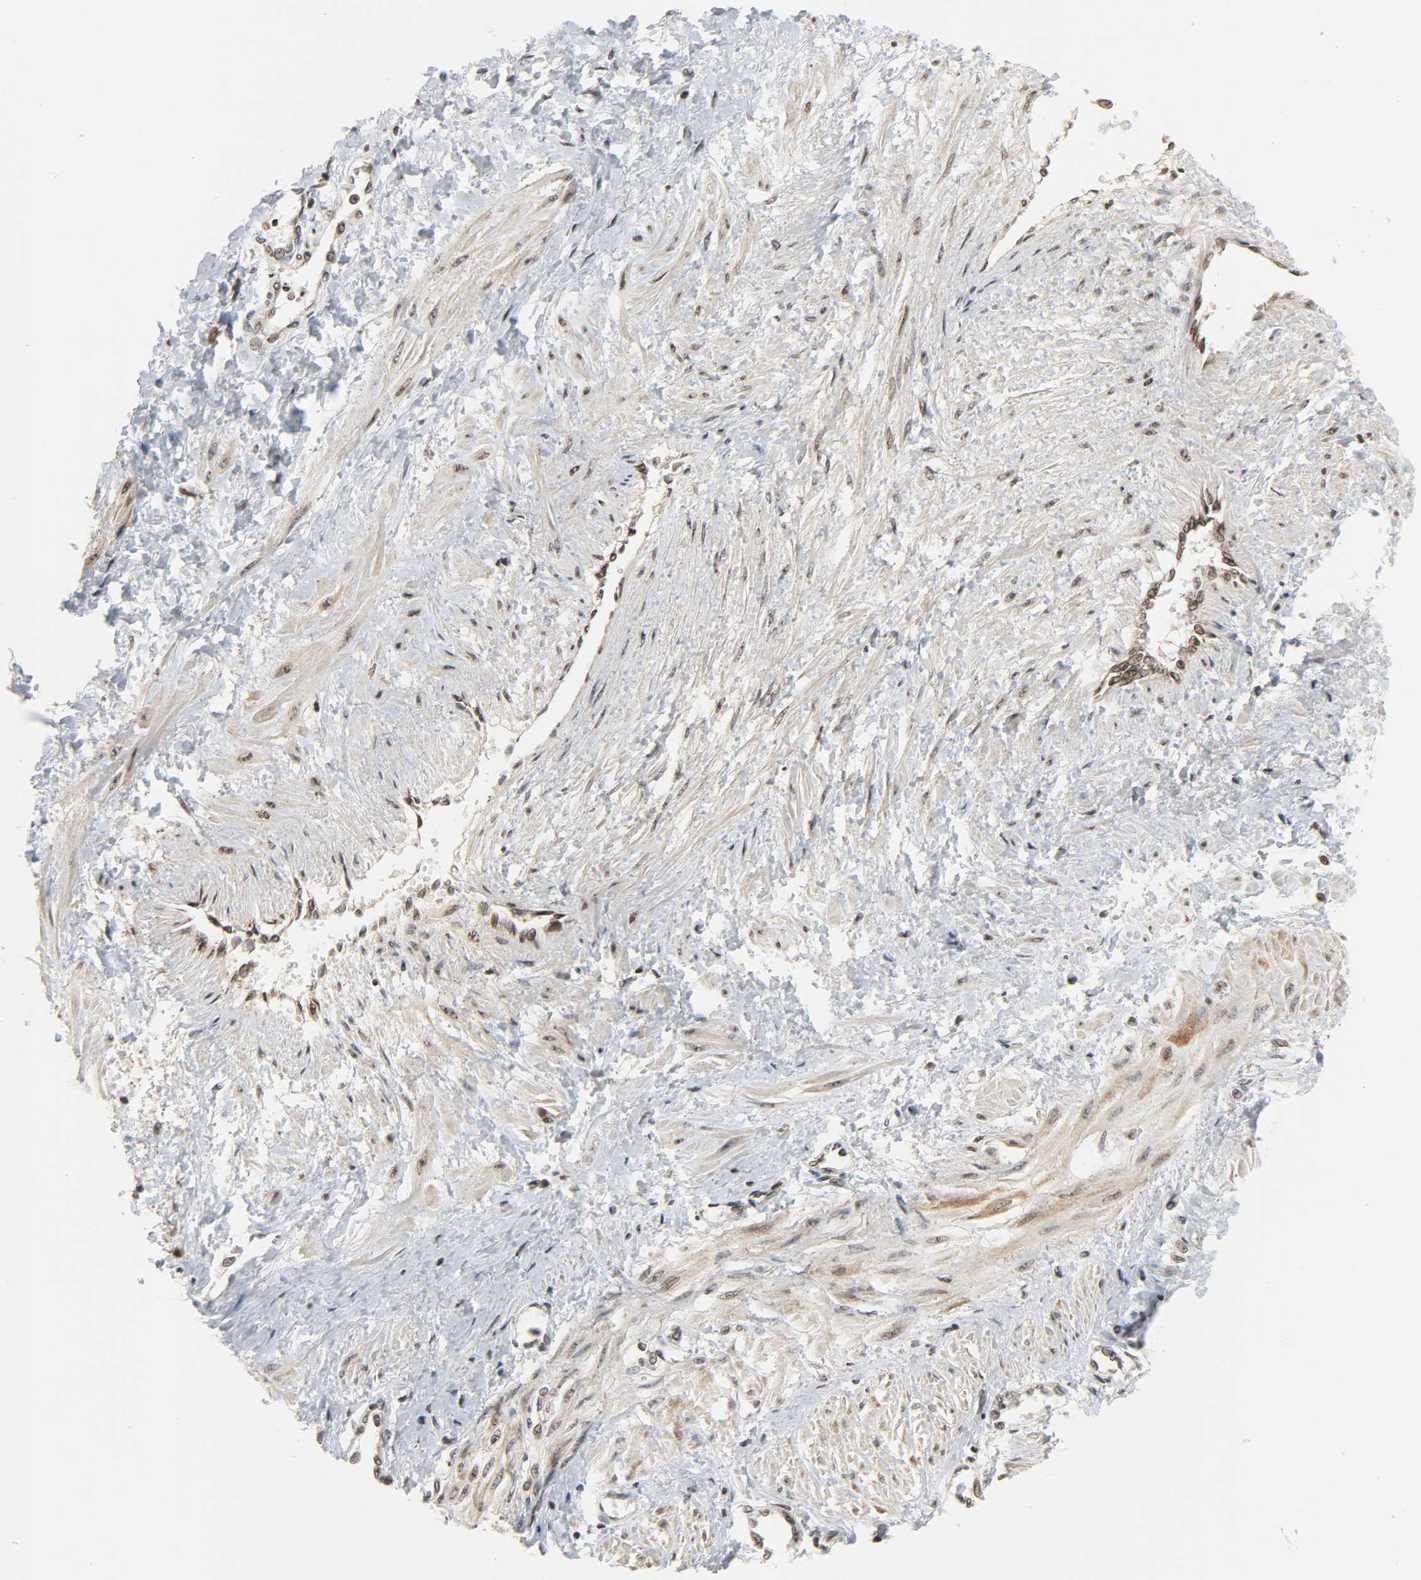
{"staining": {"intensity": "weak", "quantity": ">75%", "location": "nuclear"}, "tissue": "smooth muscle", "cell_type": "Smooth muscle cells", "image_type": "normal", "snomed": [{"axis": "morphology", "description": "Normal tissue, NOS"}, {"axis": "topography", "description": "Smooth muscle"}, {"axis": "topography", "description": "Uterus"}], "caption": "Immunohistochemistry (IHC) of normal smooth muscle reveals low levels of weak nuclear expression in approximately >75% of smooth muscle cells. (DAB IHC, brown staining for protein, blue staining for nuclei).", "gene": "XRCC1", "patient": {"sex": "female", "age": 39}}